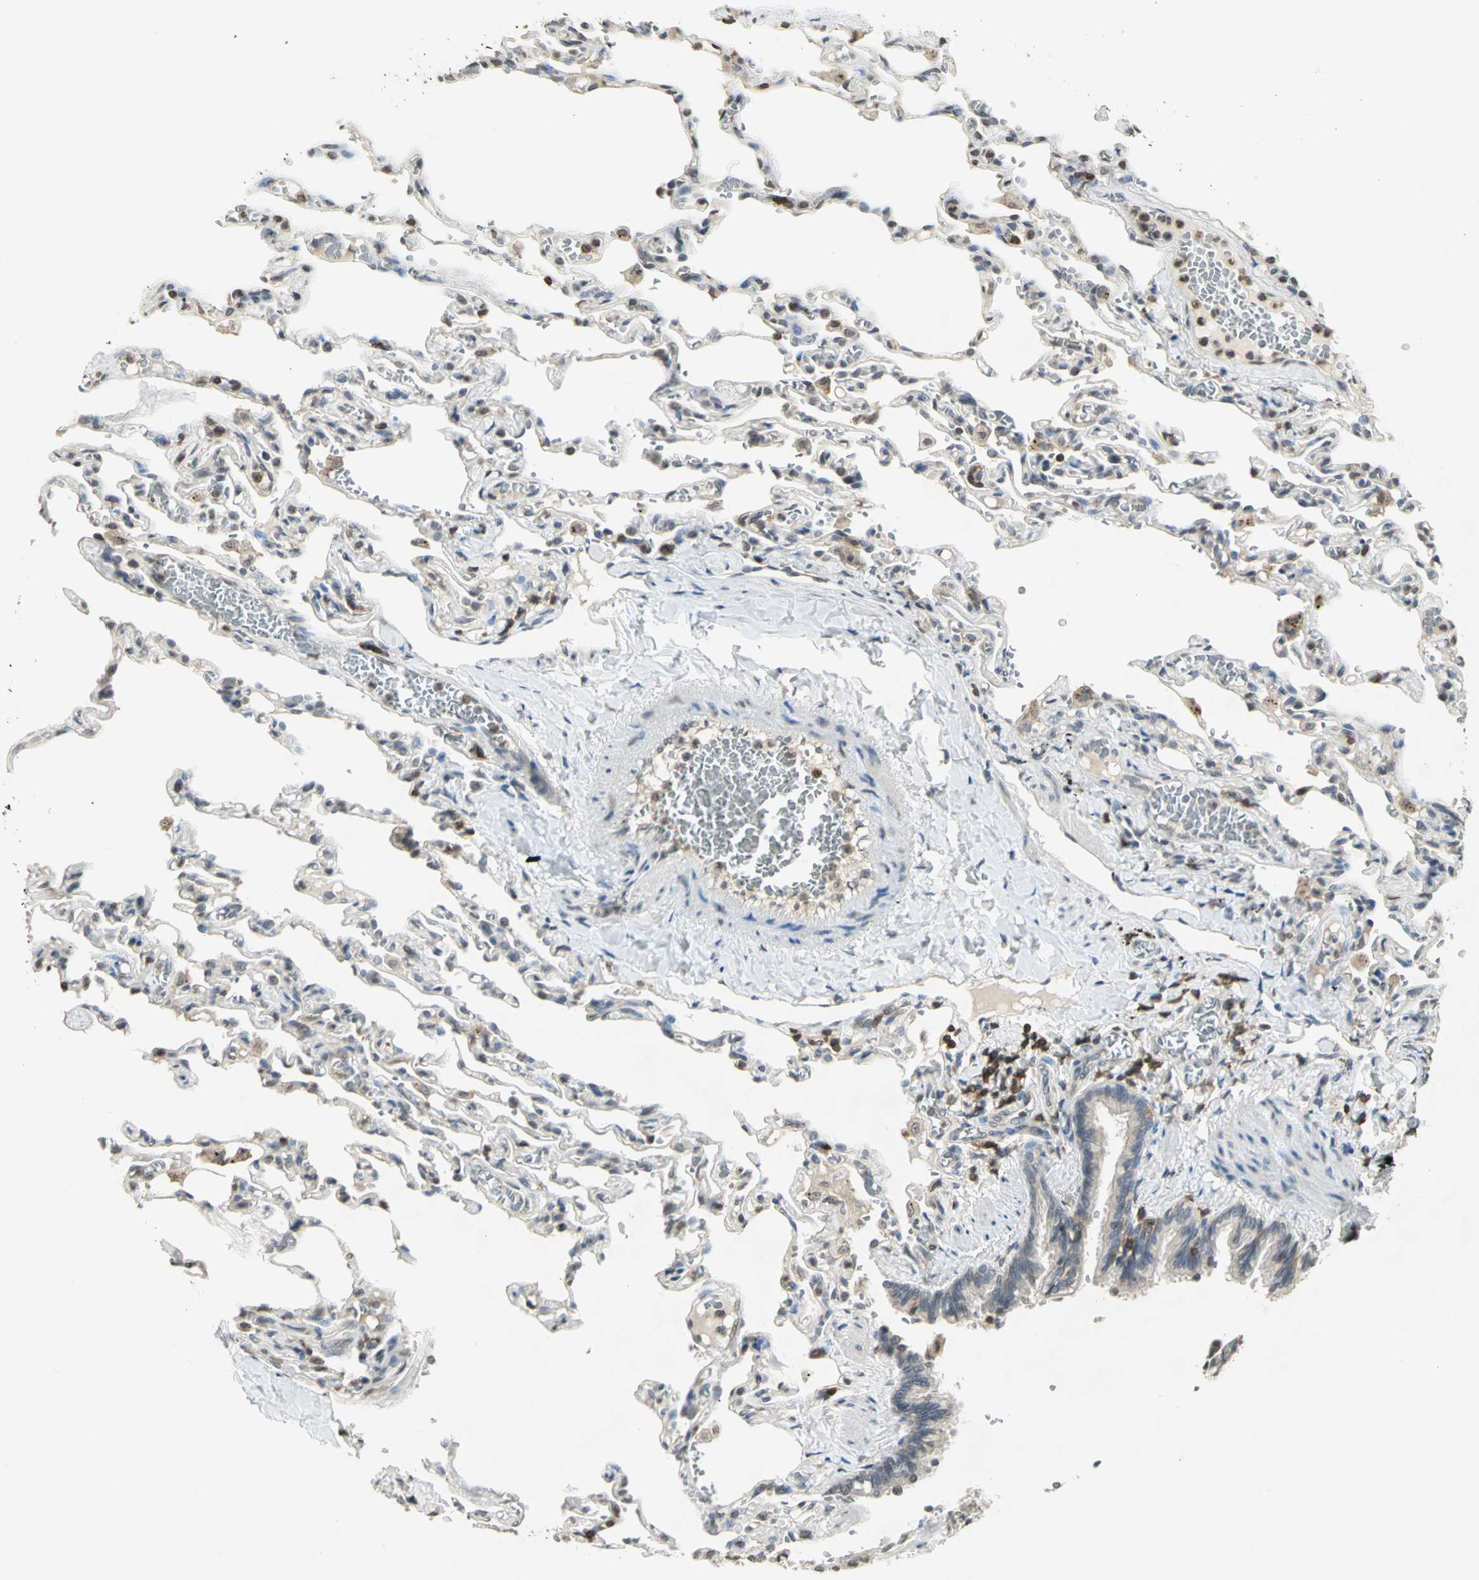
{"staining": {"intensity": "weak", "quantity": "25%-75%", "location": "cytoplasmic/membranous"}, "tissue": "lung", "cell_type": "Alveolar cells", "image_type": "normal", "snomed": [{"axis": "morphology", "description": "Normal tissue, NOS"}, {"axis": "topography", "description": "Lung"}], "caption": "Immunohistochemistry (IHC) of benign lung demonstrates low levels of weak cytoplasmic/membranous positivity in about 25%-75% of alveolar cells. The protein is stained brown, and the nuclei are stained in blue (DAB (3,3'-diaminobenzidine) IHC with brightfield microscopy, high magnification).", "gene": "IL16", "patient": {"sex": "male", "age": 21}}